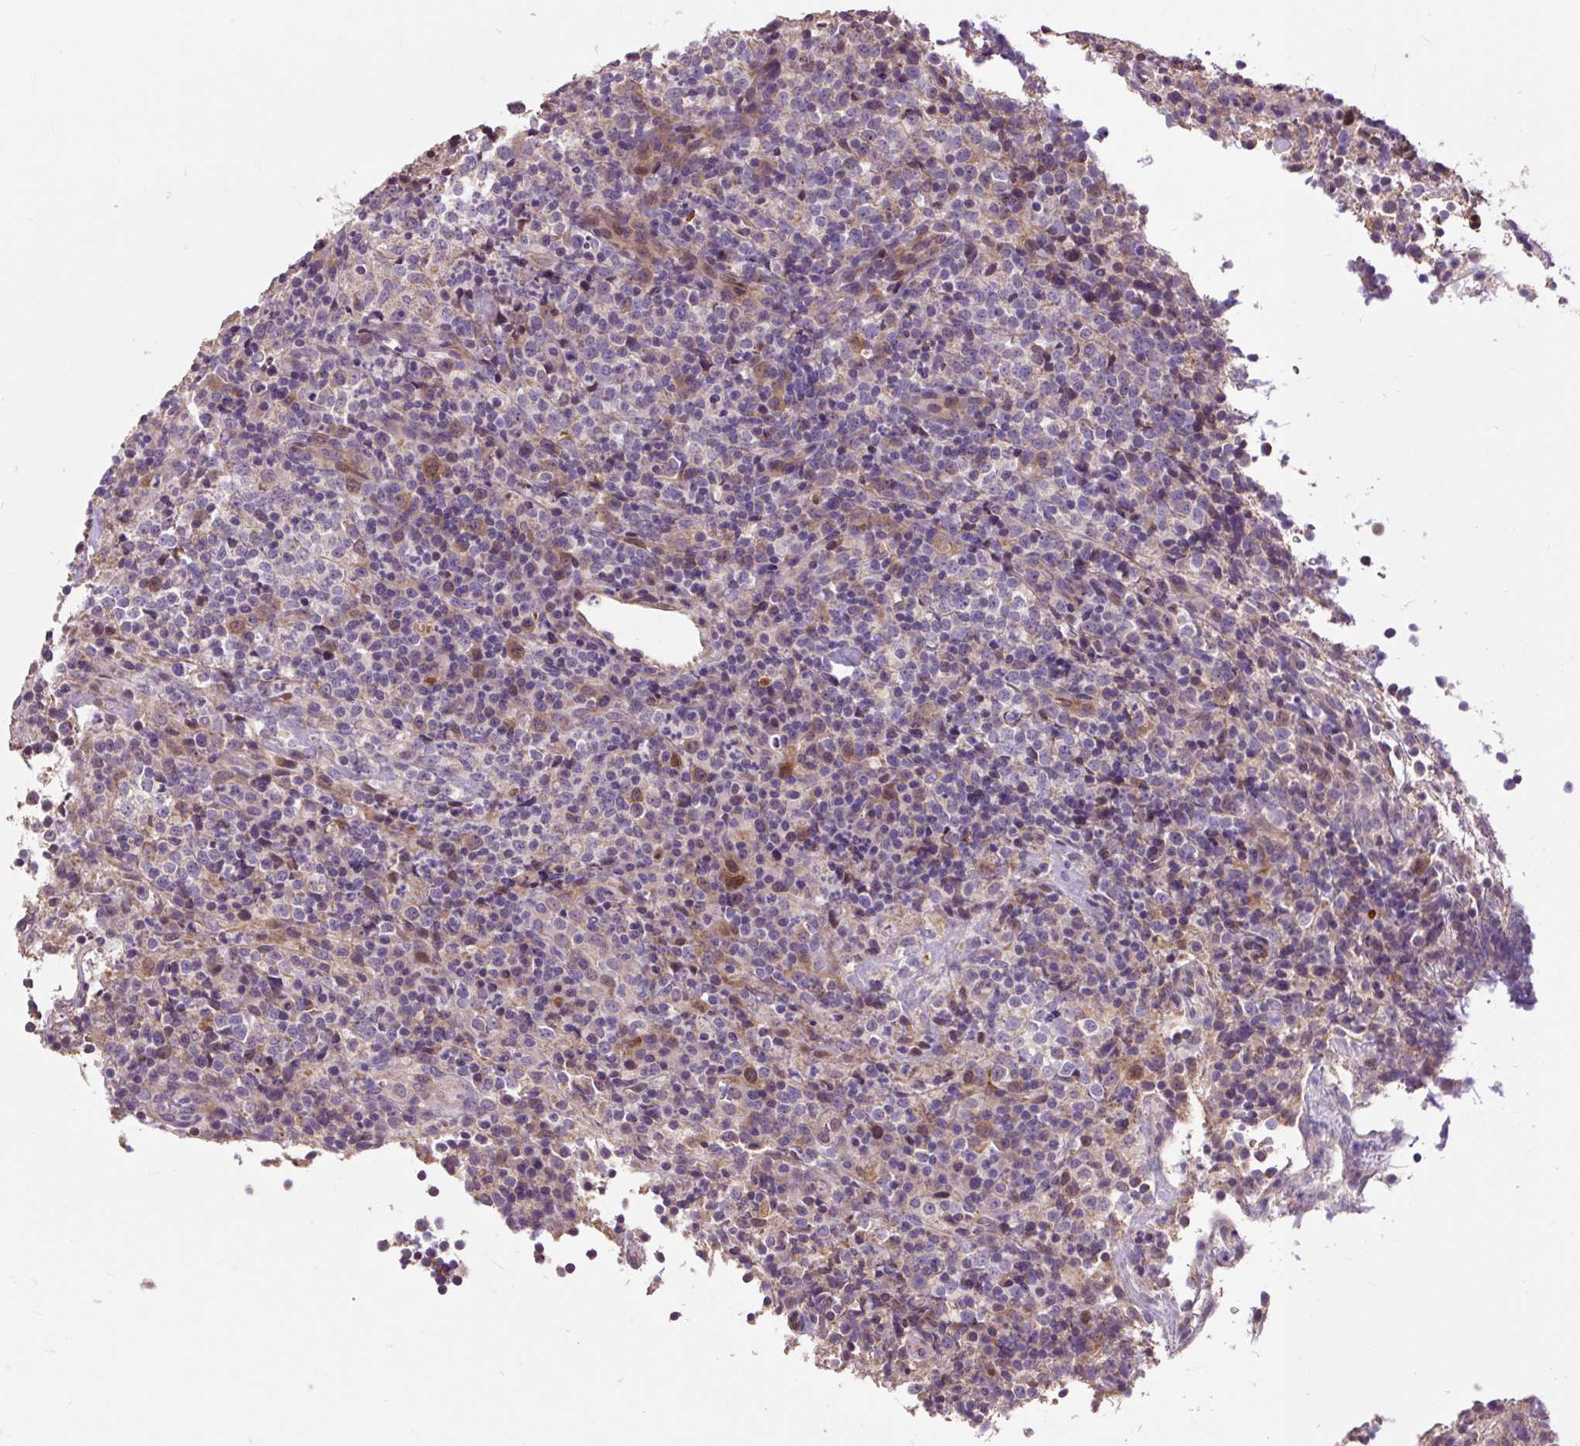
{"staining": {"intensity": "negative", "quantity": "none", "location": "none"}, "tissue": "lymphoma", "cell_type": "Tumor cells", "image_type": "cancer", "snomed": [{"axis": "morphology", "description": "Malignant lymphoma, non-Hodgkin's type, High grade"}, {"axis": "topography", "description": "Lymph node"}], "caption": "Lymphoma was stained to show a protein in brown. There is no significant positivity in tumor cells. Brightfield microscopy of immunohistochemistry (IHC) stained with DAB (brown) and hematoxylin (blue), captured at high magnification.", "gene": "PRIMPOL", "patient": {"sex": "male", "age": 54}}